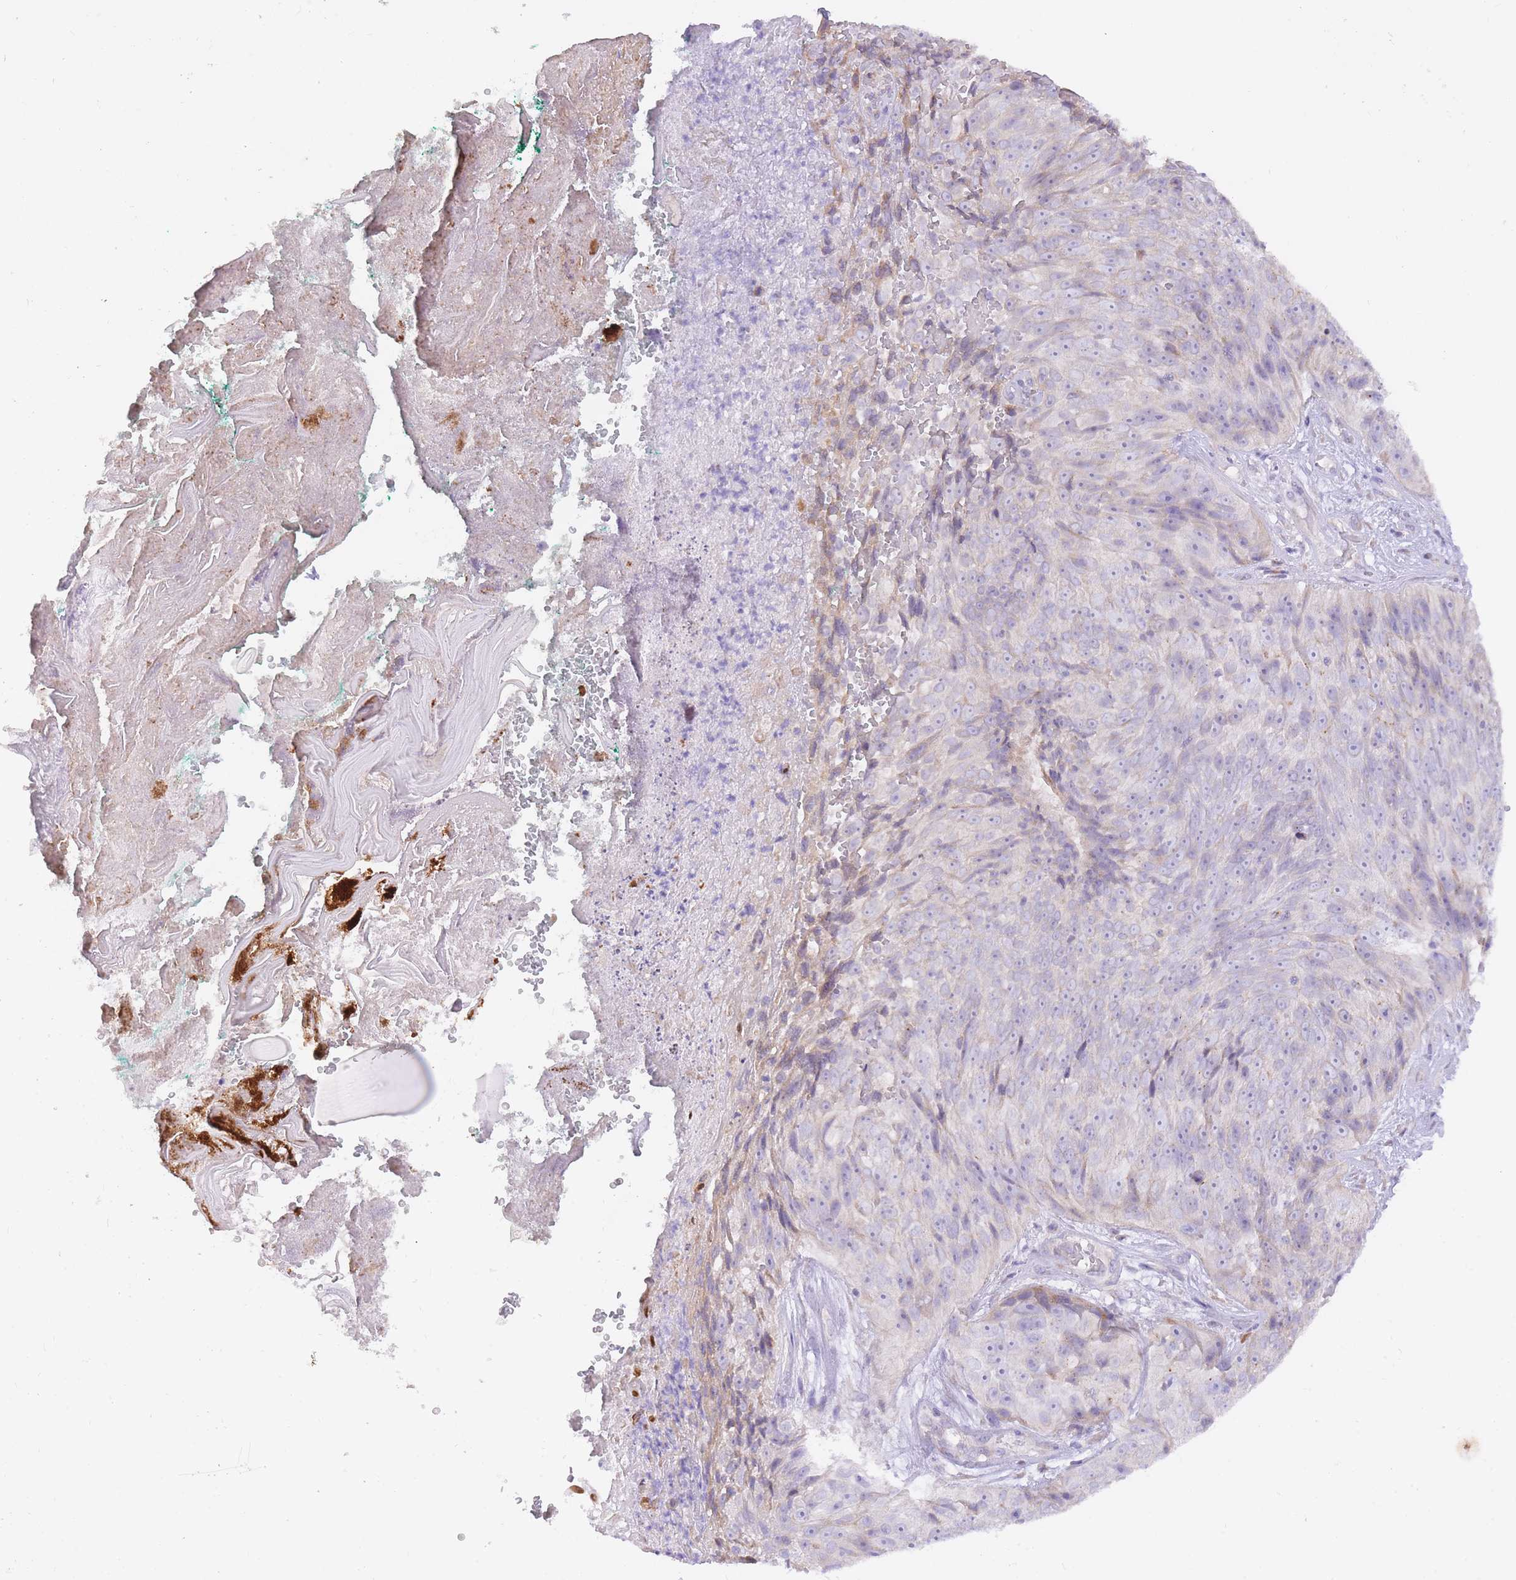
{"staining": {"intensity": "negative", "quantity": "none", "location": "none"}, "tissue": "skin cancer", "cell_type": "Tumor cells", "image_type": "cancer", "snomed": [{"axis": "morphology", "description": "Squamous cell carcinoma, NOS"}, {"axis": "topography", "description": "Skin"}], "caption": "The immunohistochemistry micrograph has no significant positivity in tumor cells of skin cancer tissue.", "gene": "TOPAZ1", "patient": {"sex": "female", "age": 87}}